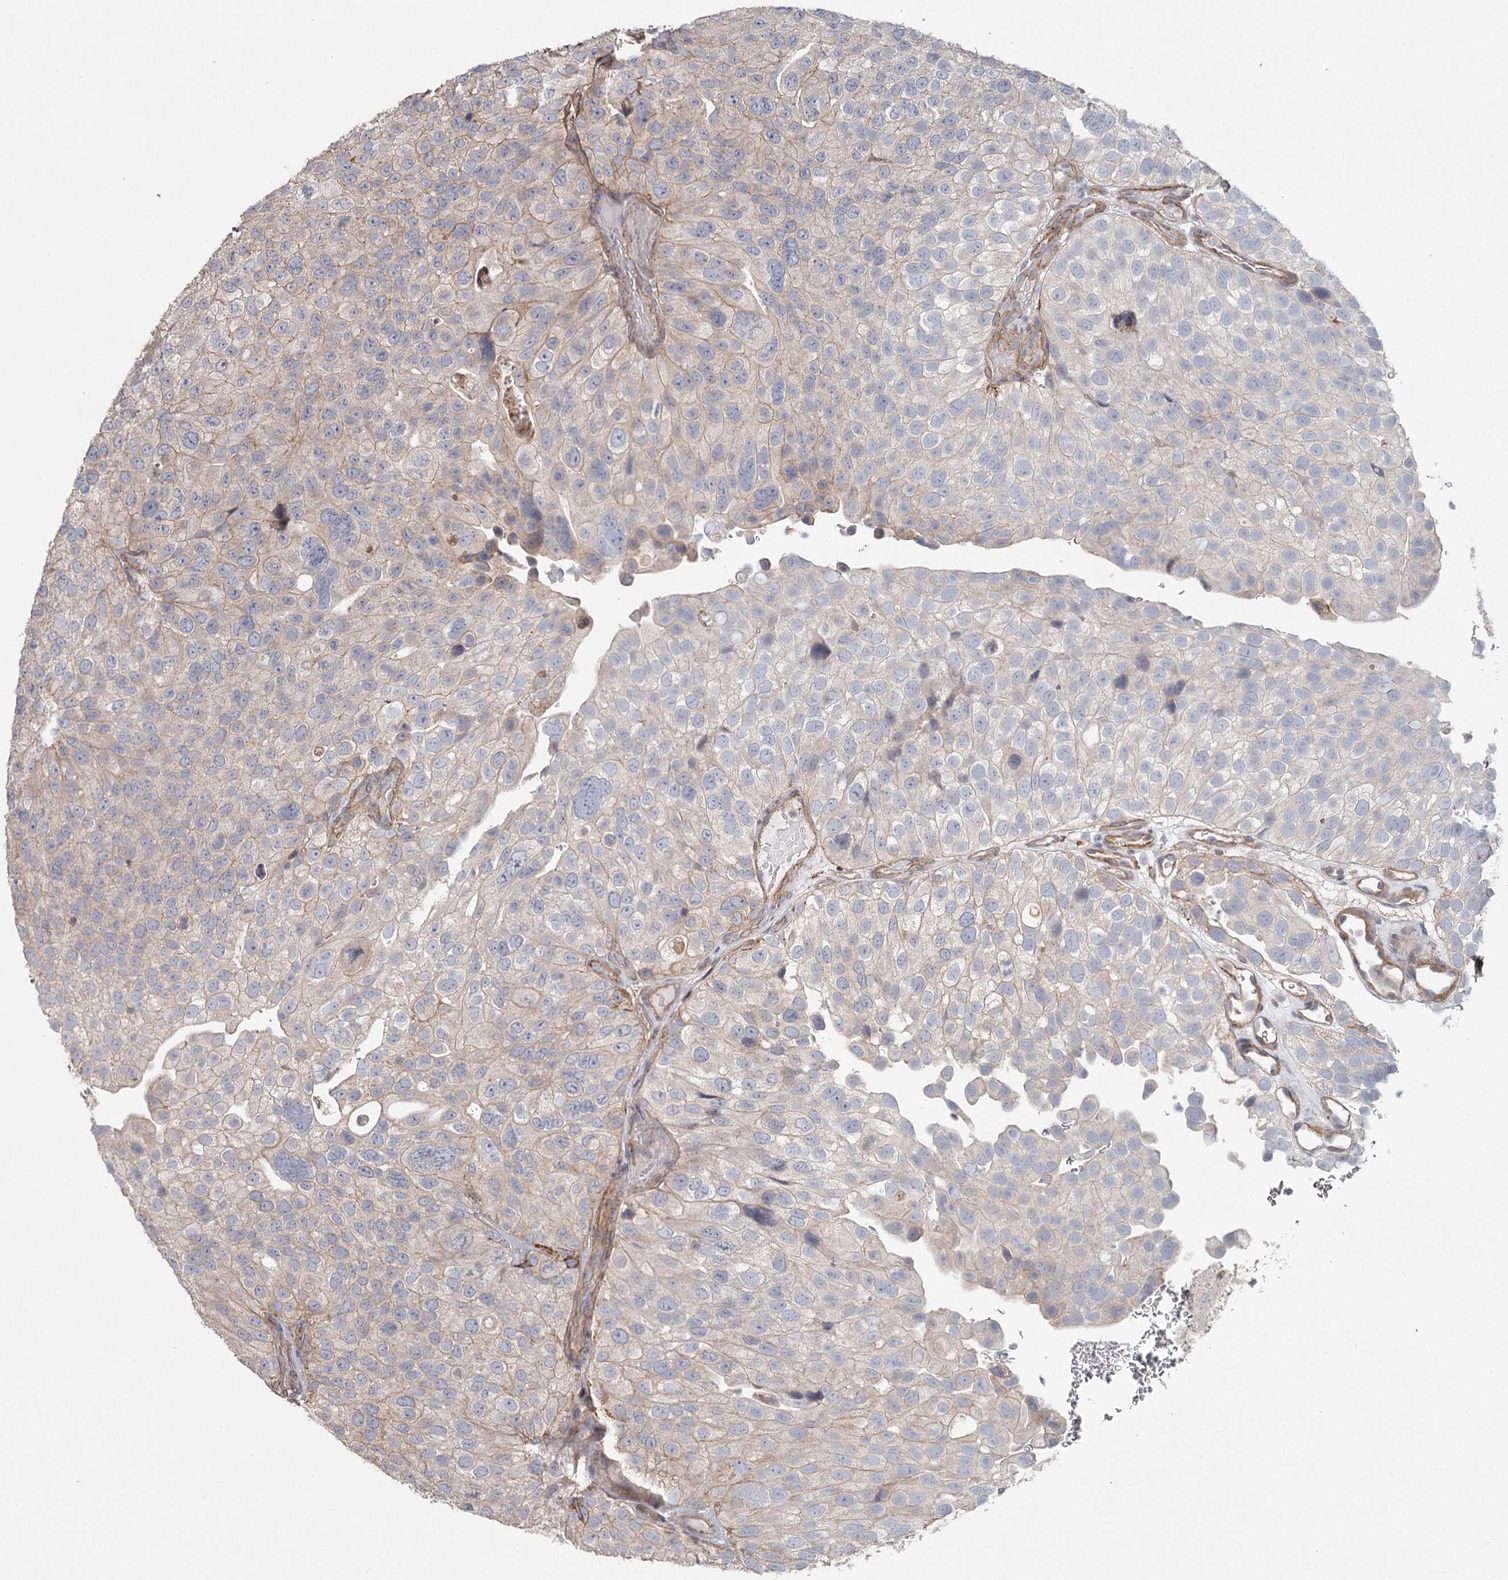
{"staining": {"intensity": "negative", "quantity": "none", "location": "none"}, "tissue": "urothelial cancer", "cell_type": "Tumor cells", "image_type": "cancer", "snomed": [{"axis": "morphology", "description": "Urothelial carcinoma, Low grade"}, {"axis": "topography", "description": "Urinary bladder"}], "caption": "IHC photomicrograph of neoplastic tissue: urothelial carcinoma (low-grade) stained with DAB reveals no significant protein positivity in tumor cells. (Stains: DAB (3,3'-diaminobenzidine) IHC with hematoxylin counter stain, Microscopy: brightfield microscopy at high magnification).", "gene": "DHRS9", "patient": {"sex": "male", "age": 78}}